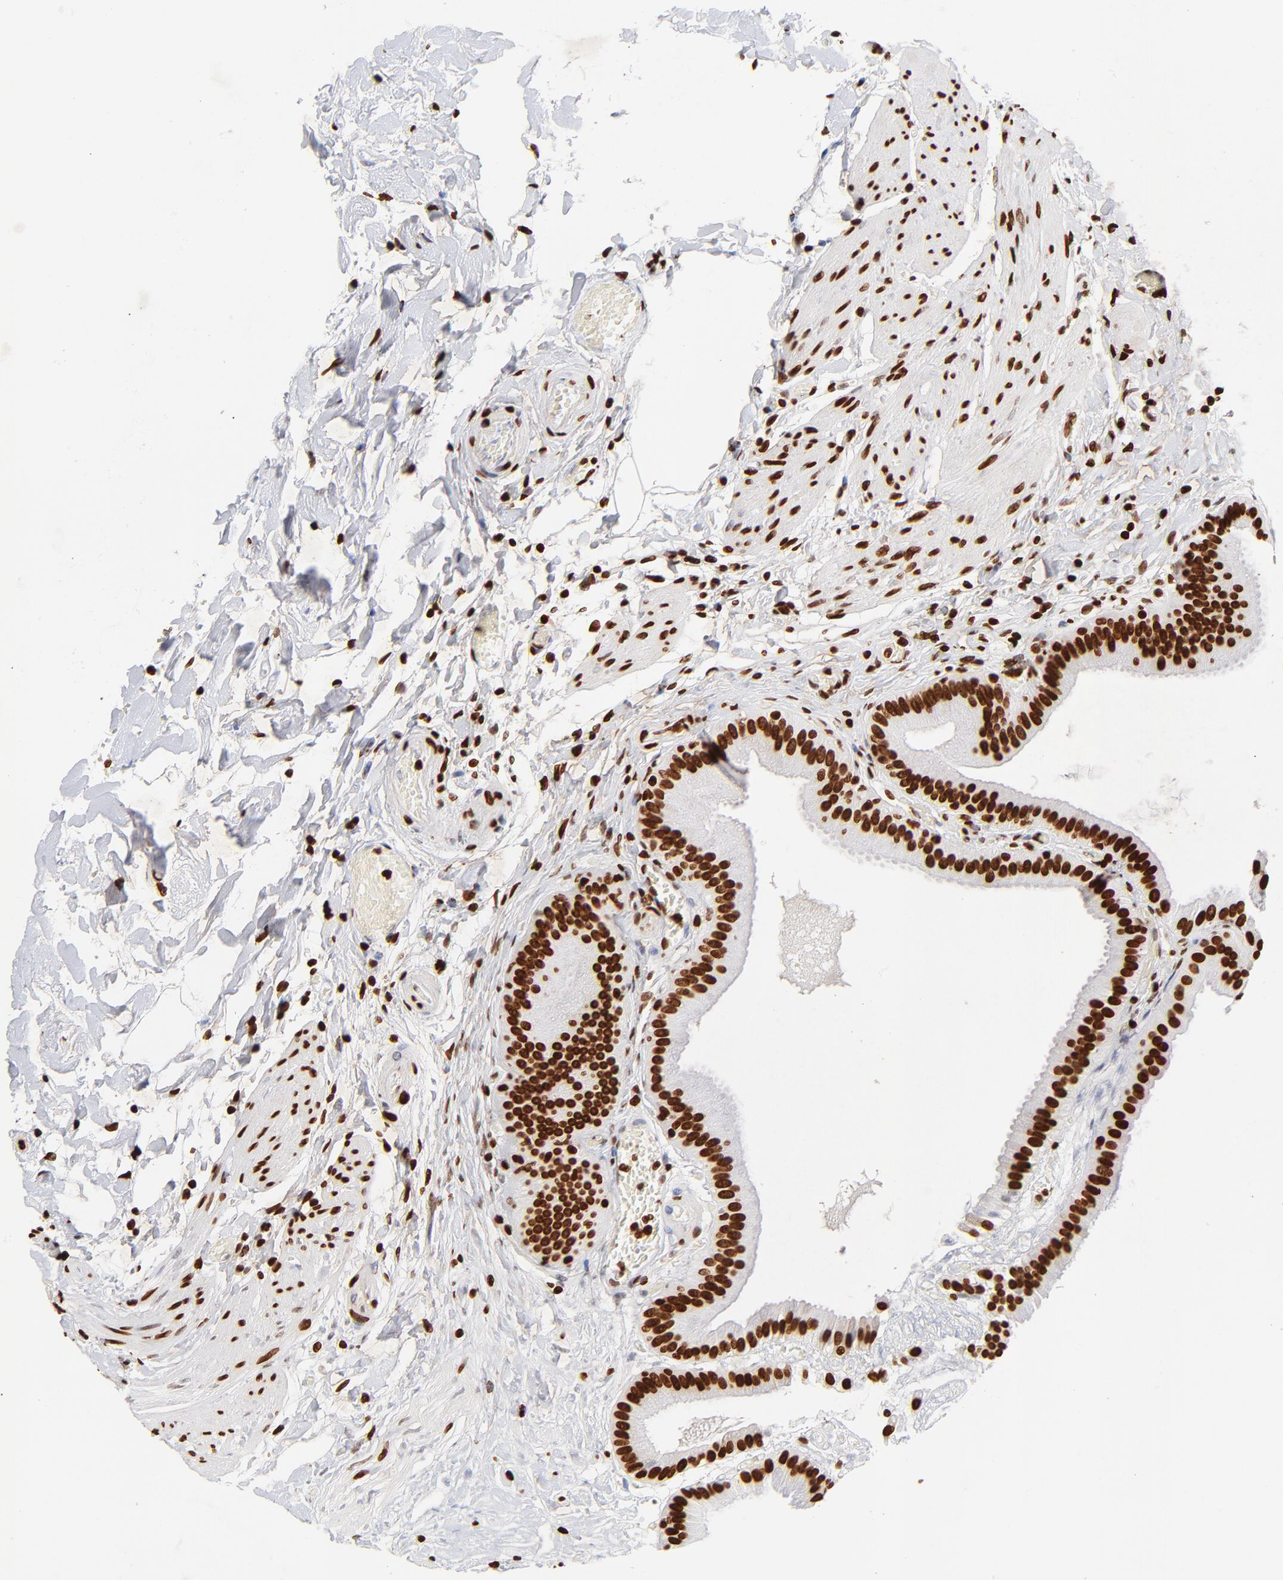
{"staining": {"intensity": "strong", "quantity": ">75%", "location": "nuclear"}, "tissue": "gallbladder", "cell_type": "Glandular cells", "image_type": "normal", "snomed": [{"axis": "morphology", "description": "Normal tissue, NOS"}, {"axis": "topography", "description": "Gallbladder"}], "caption": "Protein expression analysis of benign gallbladder shows strong nuclear positivity in approximately >75% of glandular cells.", "gene": "FBH1", "patient": {"sex": "female", "age": 63}}